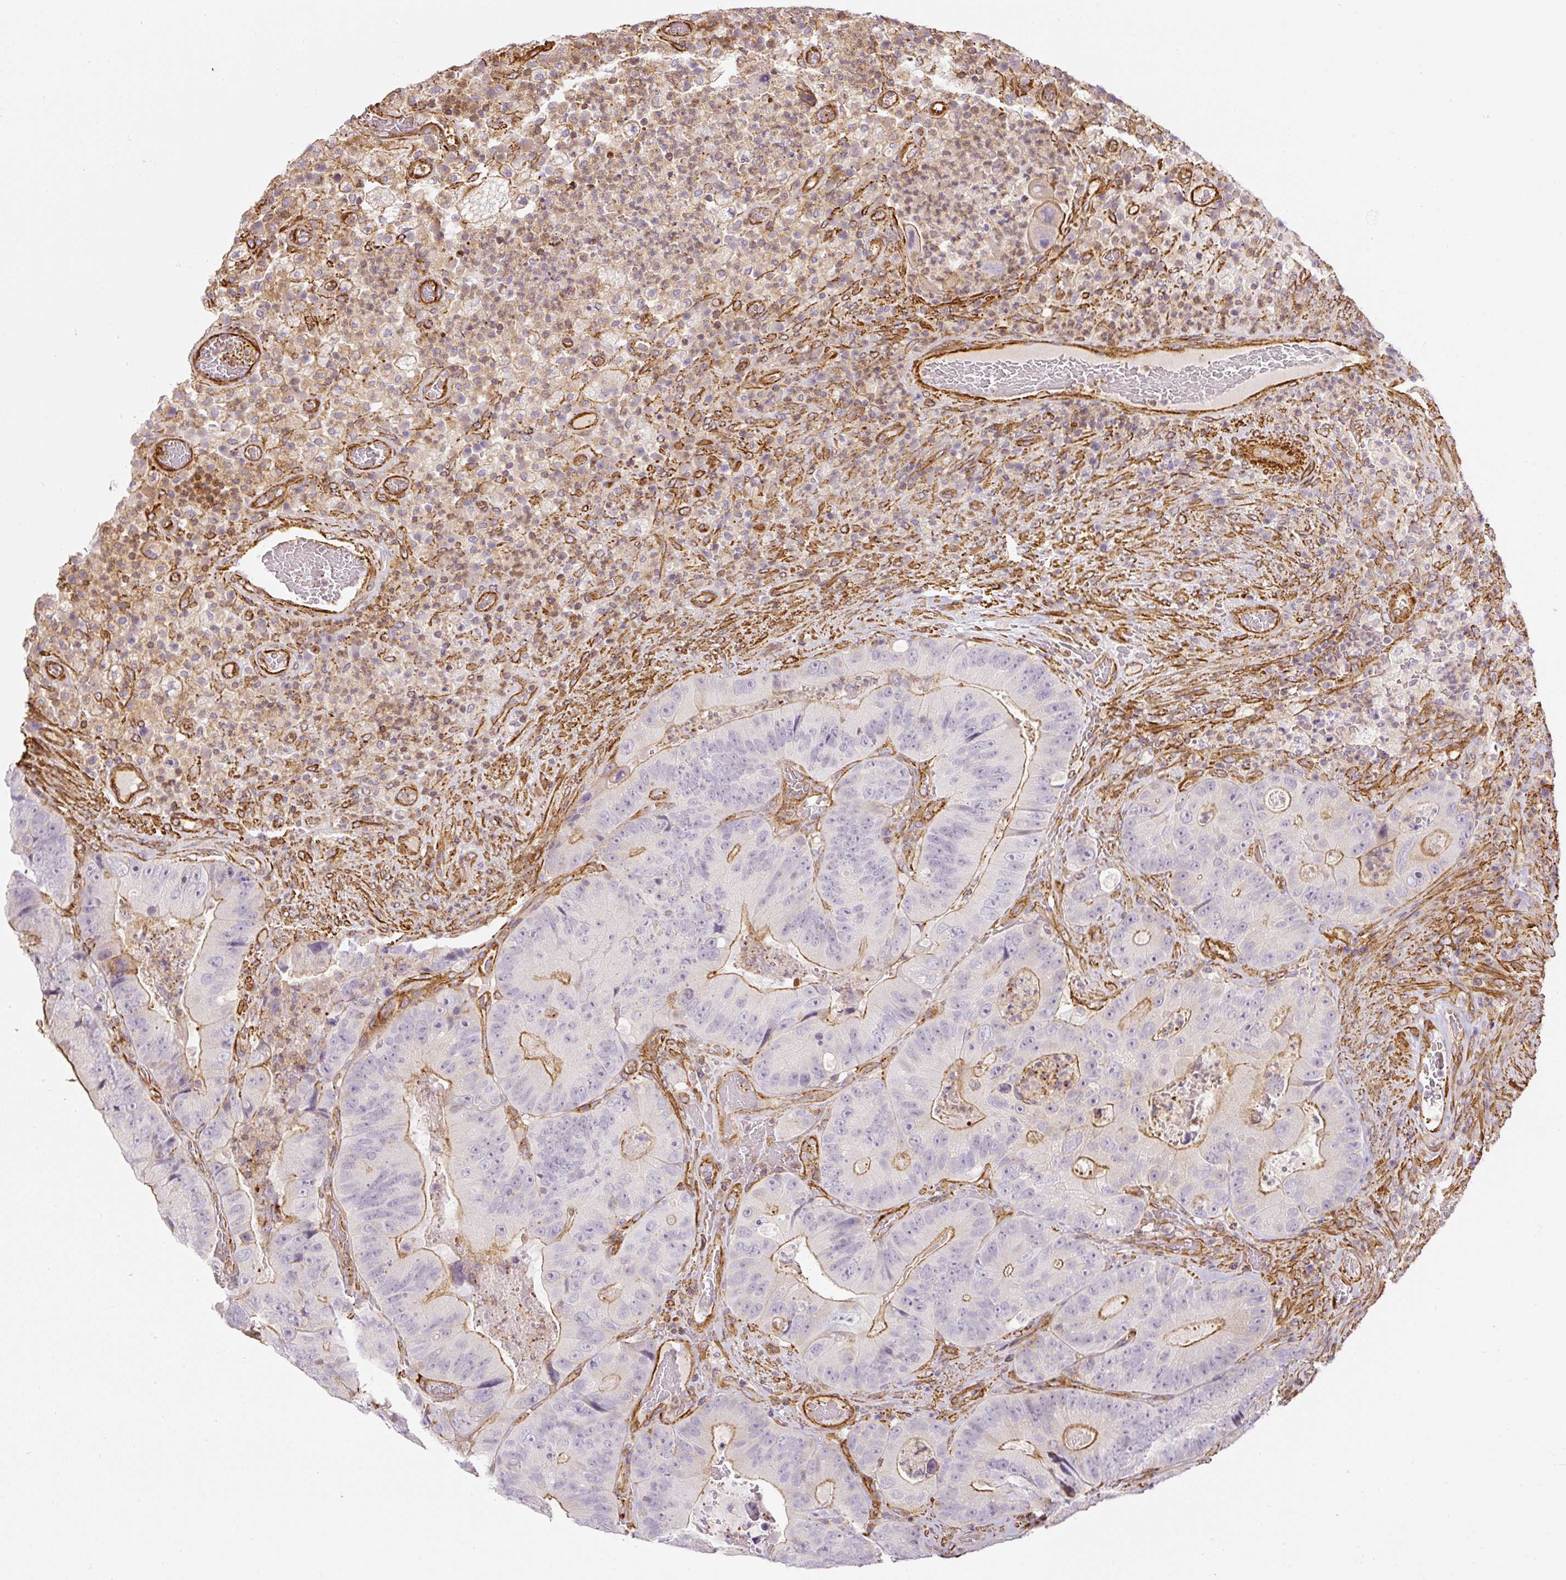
{"staining": {"intensity": "moderate", "quantity": "25%-75%", "location": "cytoplasmic/membranous"}, "tissue": "colorectal cancer", "cell_type": "Tumor cells", "image_type": "cancer", "snomed": [{"axis": "morphology", "description": "Adenocarcinoma, NOS"}, {"axis": "topography", "description": "Colon"}], "caption": "Immunohistochemistry (IHC) of human adenocarcinoma (colorectal) shows medium levels of moderate cytoplasmic/membranous positivity in approximately 25%-75% of tumor cells.", "gene": "MYL12A", "patient": {"sex": "female", "age": 86}}